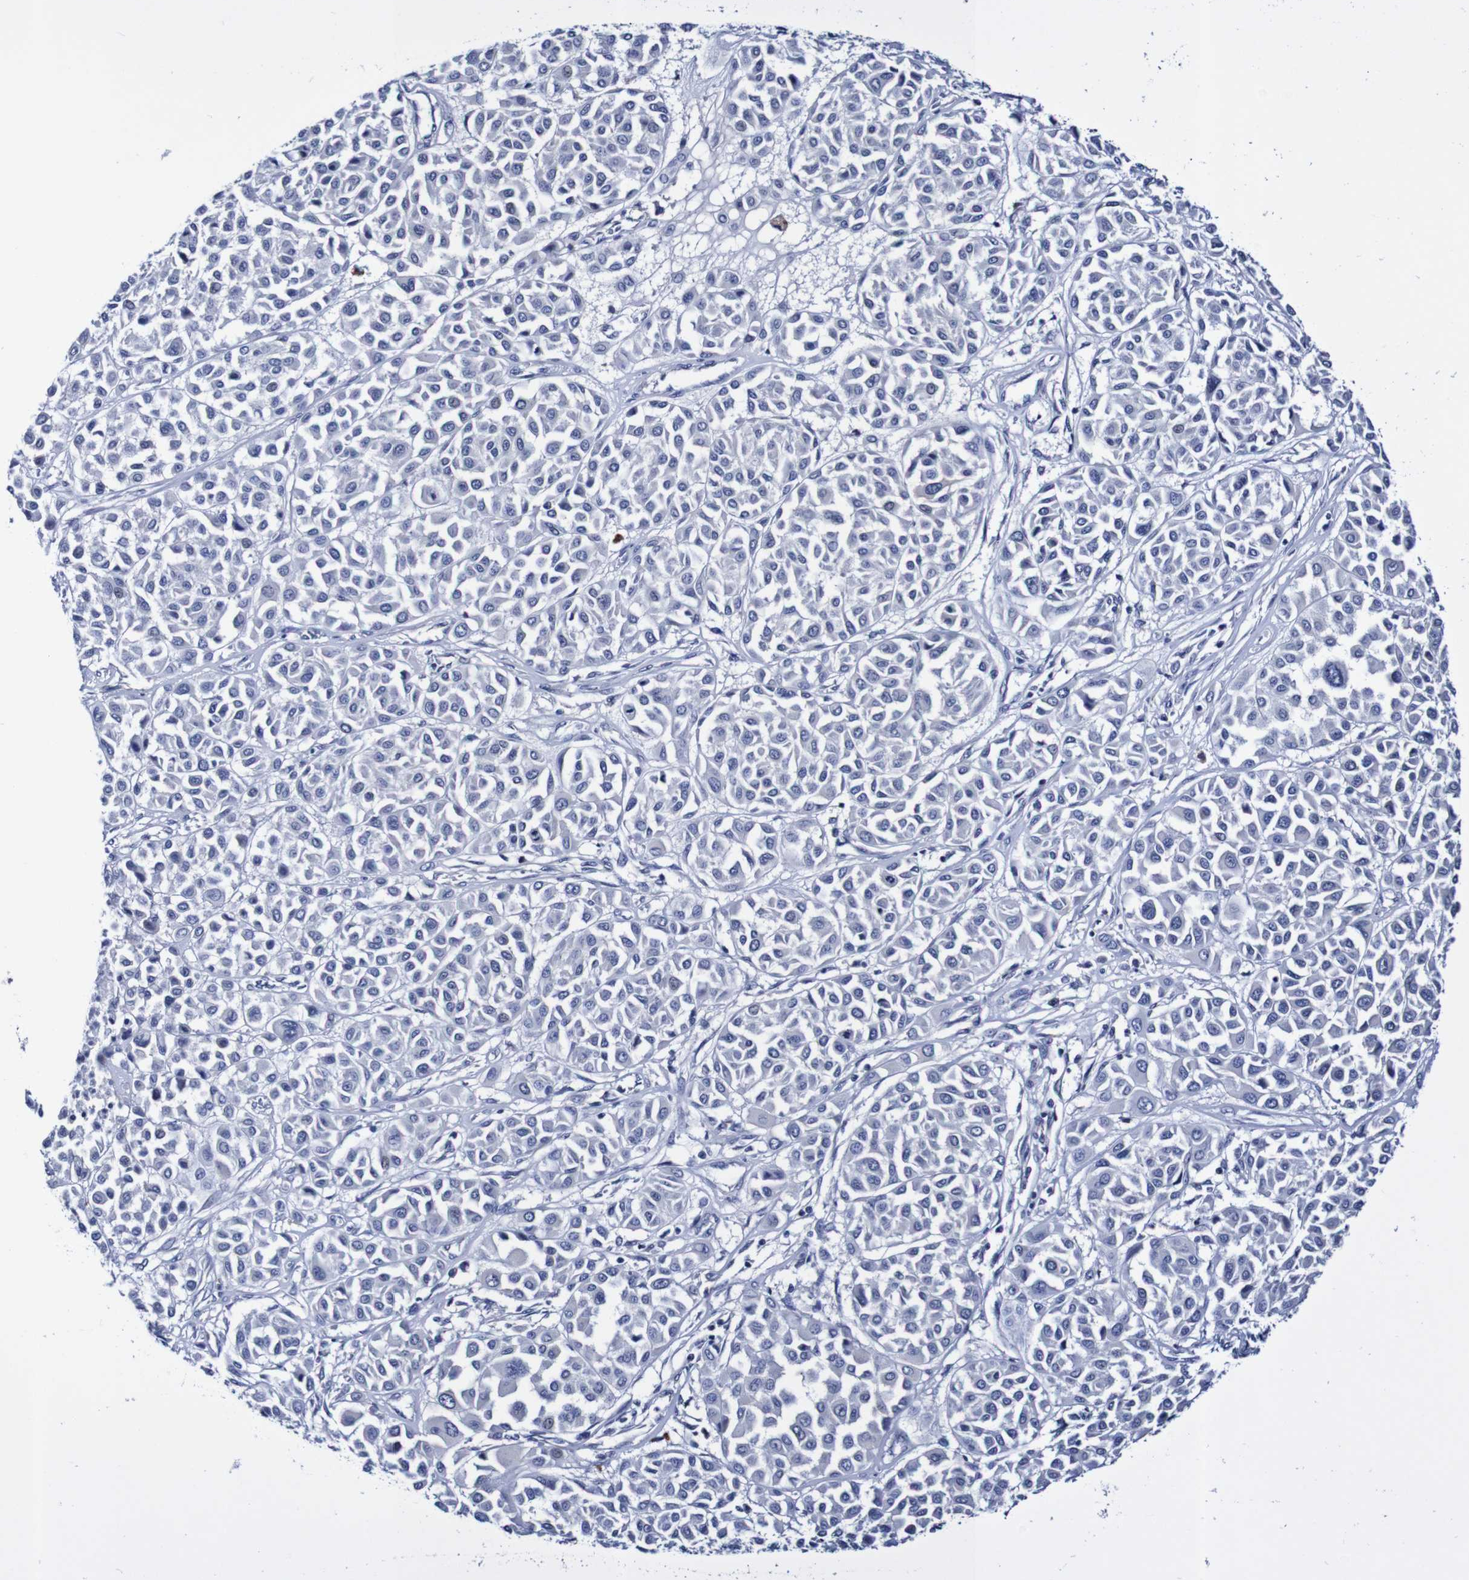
{"staining": {"intensity": "negative", "quantity": "none", "location": "none"}, "tissue": "melanoma", "cell_type": "Tumor cells", "image_type": "cancer", "snomed": [{"axis": "morphology", "description": "Malignant melanoma, Metastatic site"}, {"axis": "topography", "description": "Soft tissue"}], "caption": "Immunohistochemical staining of malignant melanoma (metastatic site) shows no significant expression in tumor cells.", "gene": "ACVR1C", "patient": {"sex": "male", "age": 41}}